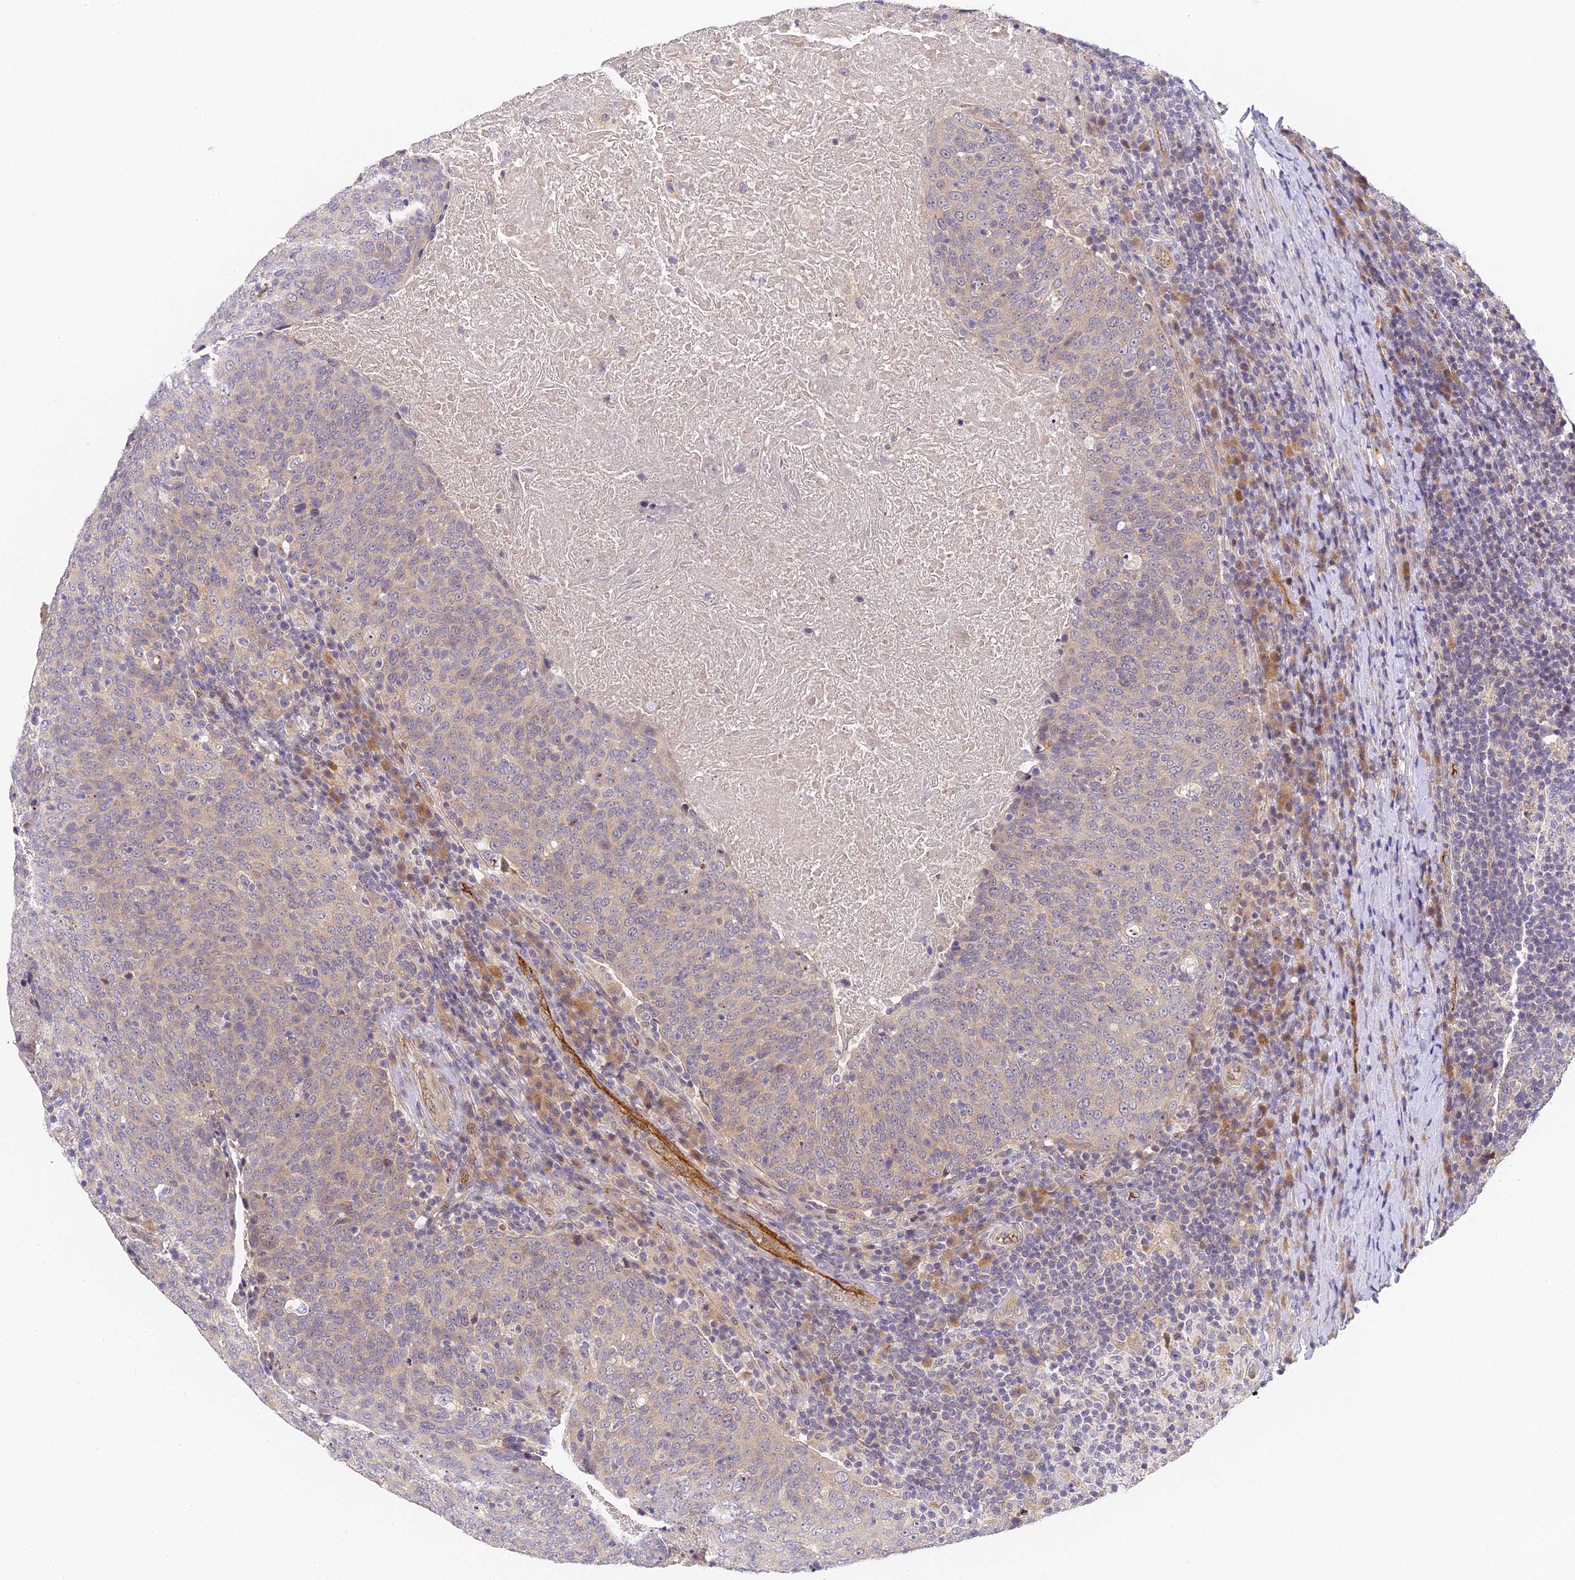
{"staining": {"intensity": "weak", "quantity": "25%-75%", "location": "cytoplasmic/membranous"}, "tissue": "head and neck cancer", "cell_type": "Tumor cells", "image_type": "cancer", "snomed": [{"axis": "morphology", "description": "Squamous cell carcinoma, NOS"}, {"axis": "morphology", "description": "Squamous cell carcinoma, metastatic, NOS"}, {"axis": "topography", "description": "Lymph node"}, {"axis": "topography", "description": "Head-Neck"}], "caption": "Weak cytoplasmic/membranous protein positivity is identified in approximately 25%-75% of tumor cells in head and neck cancer (metastatic squamous cell carcinoma).", "gene": "DNAAF10", "patient": {"sex": "male", "age": 62}}